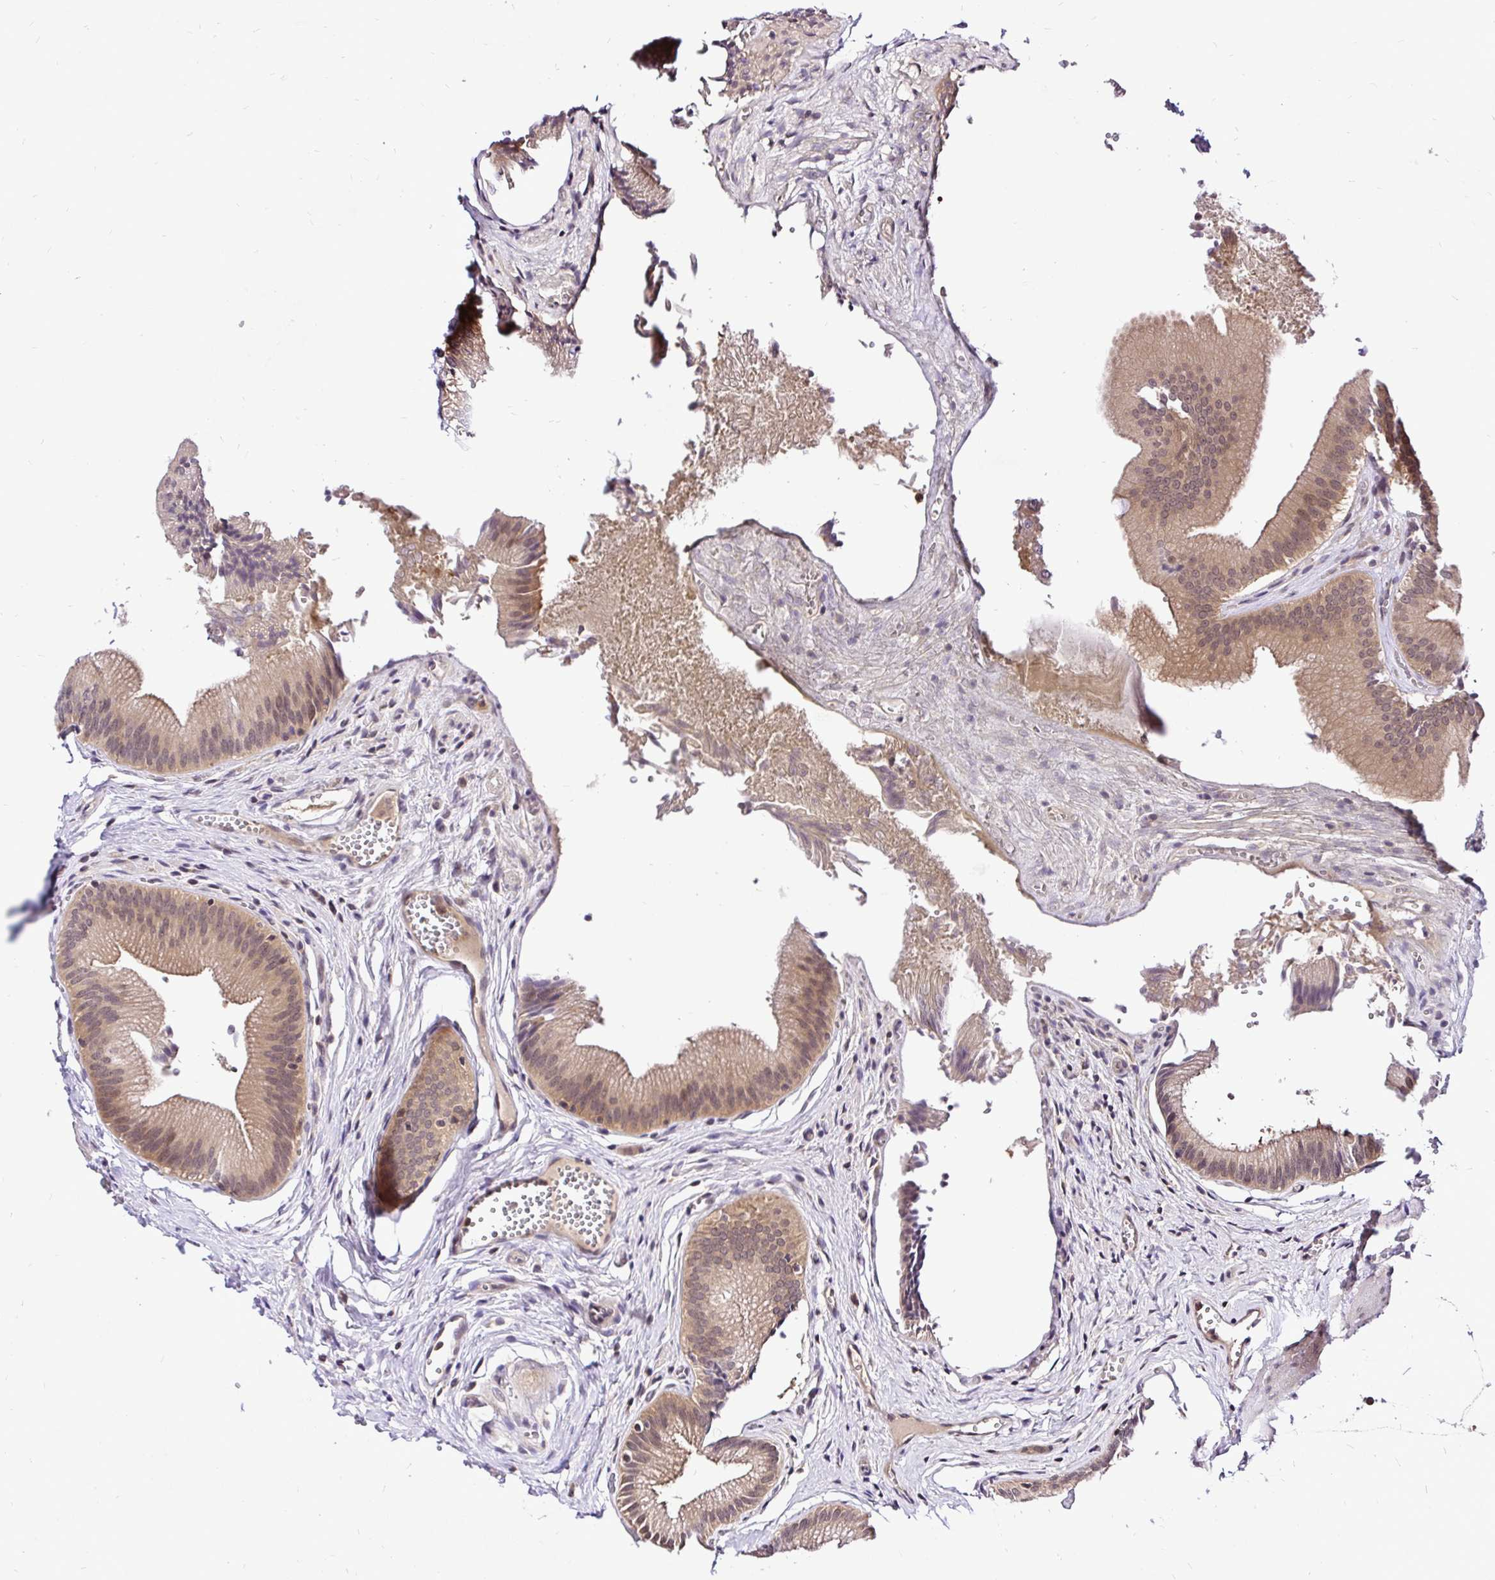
{"staining": {"intensity": "moderate", "quantity": ">75%", "location": "cytoplasmic/membranous,nuclear"}, "tissue": "gallbladder", "cell_type": "Glandular cells", "image_type": "normal", "snomed": [{"axis": "morphology", "description": "Normal tissue, NOS"}, {"axis": "topography", "description": "Gallbladder"}], "caption": "Glandular cells show moderate cytoplasmic/membranous,nuclear expression in approximately >75% of cells in benign gallbladder. (DAB = brown stain, brightfield microscopy at high magnification).", "gene": "UBE2M", "patient": {"sex": "male", "age": 17}}